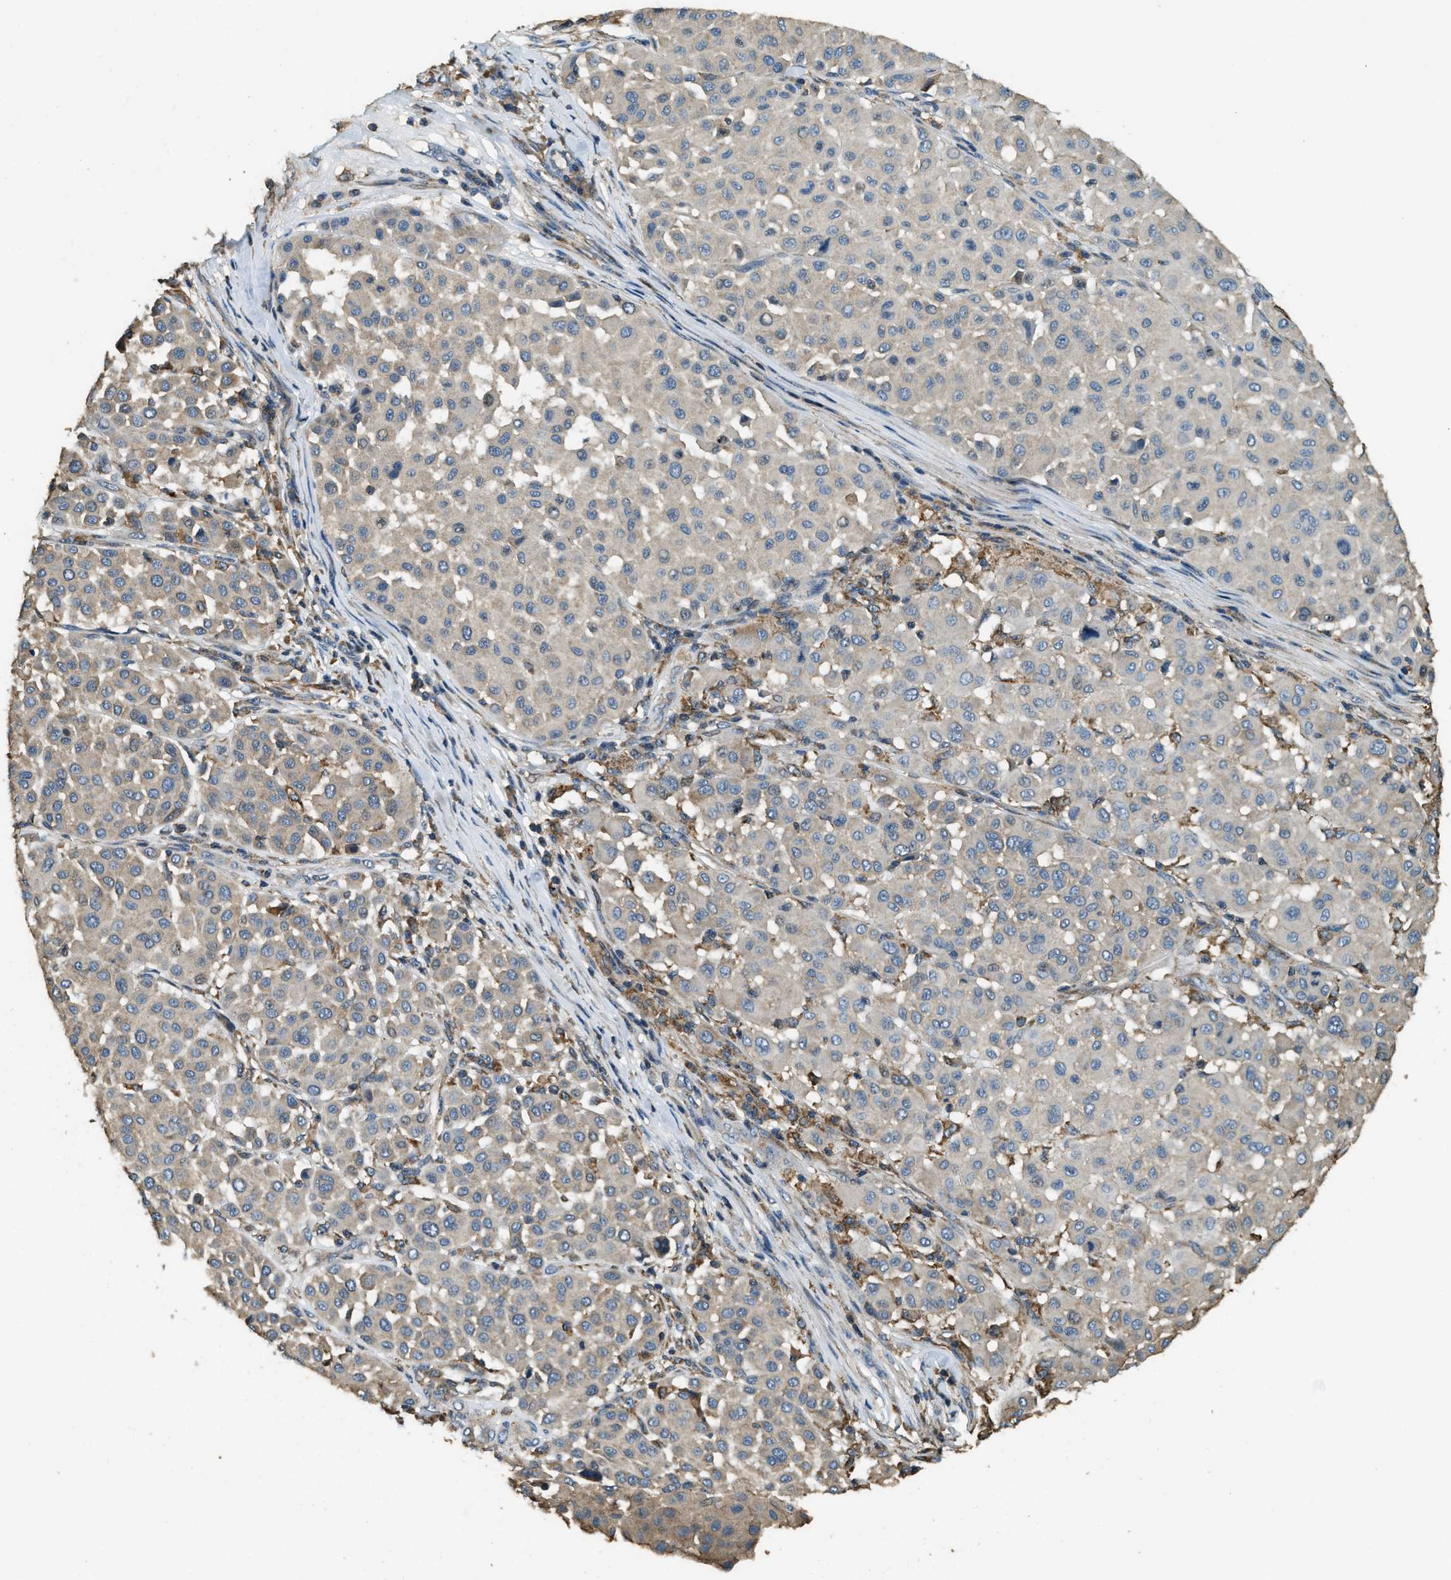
{"staining": {"intensity": "weak", "quantity": "<25%", "location": "cytoplasmic/membranous"}, "tissue": "melanoma", "cell_type": "Tumor cells", "image_type": "cancer", "snomed": [{"axis": "morphology", "description": "Malignant melanoma, Metastatic site"}, {"axis": "topography", "description": "Soft tissue"}], "caption": "Tumor cells show no significant positivity in melanoma.", "gene": "ERGIC1", "patient": {"sex": "male", "age": 41}}